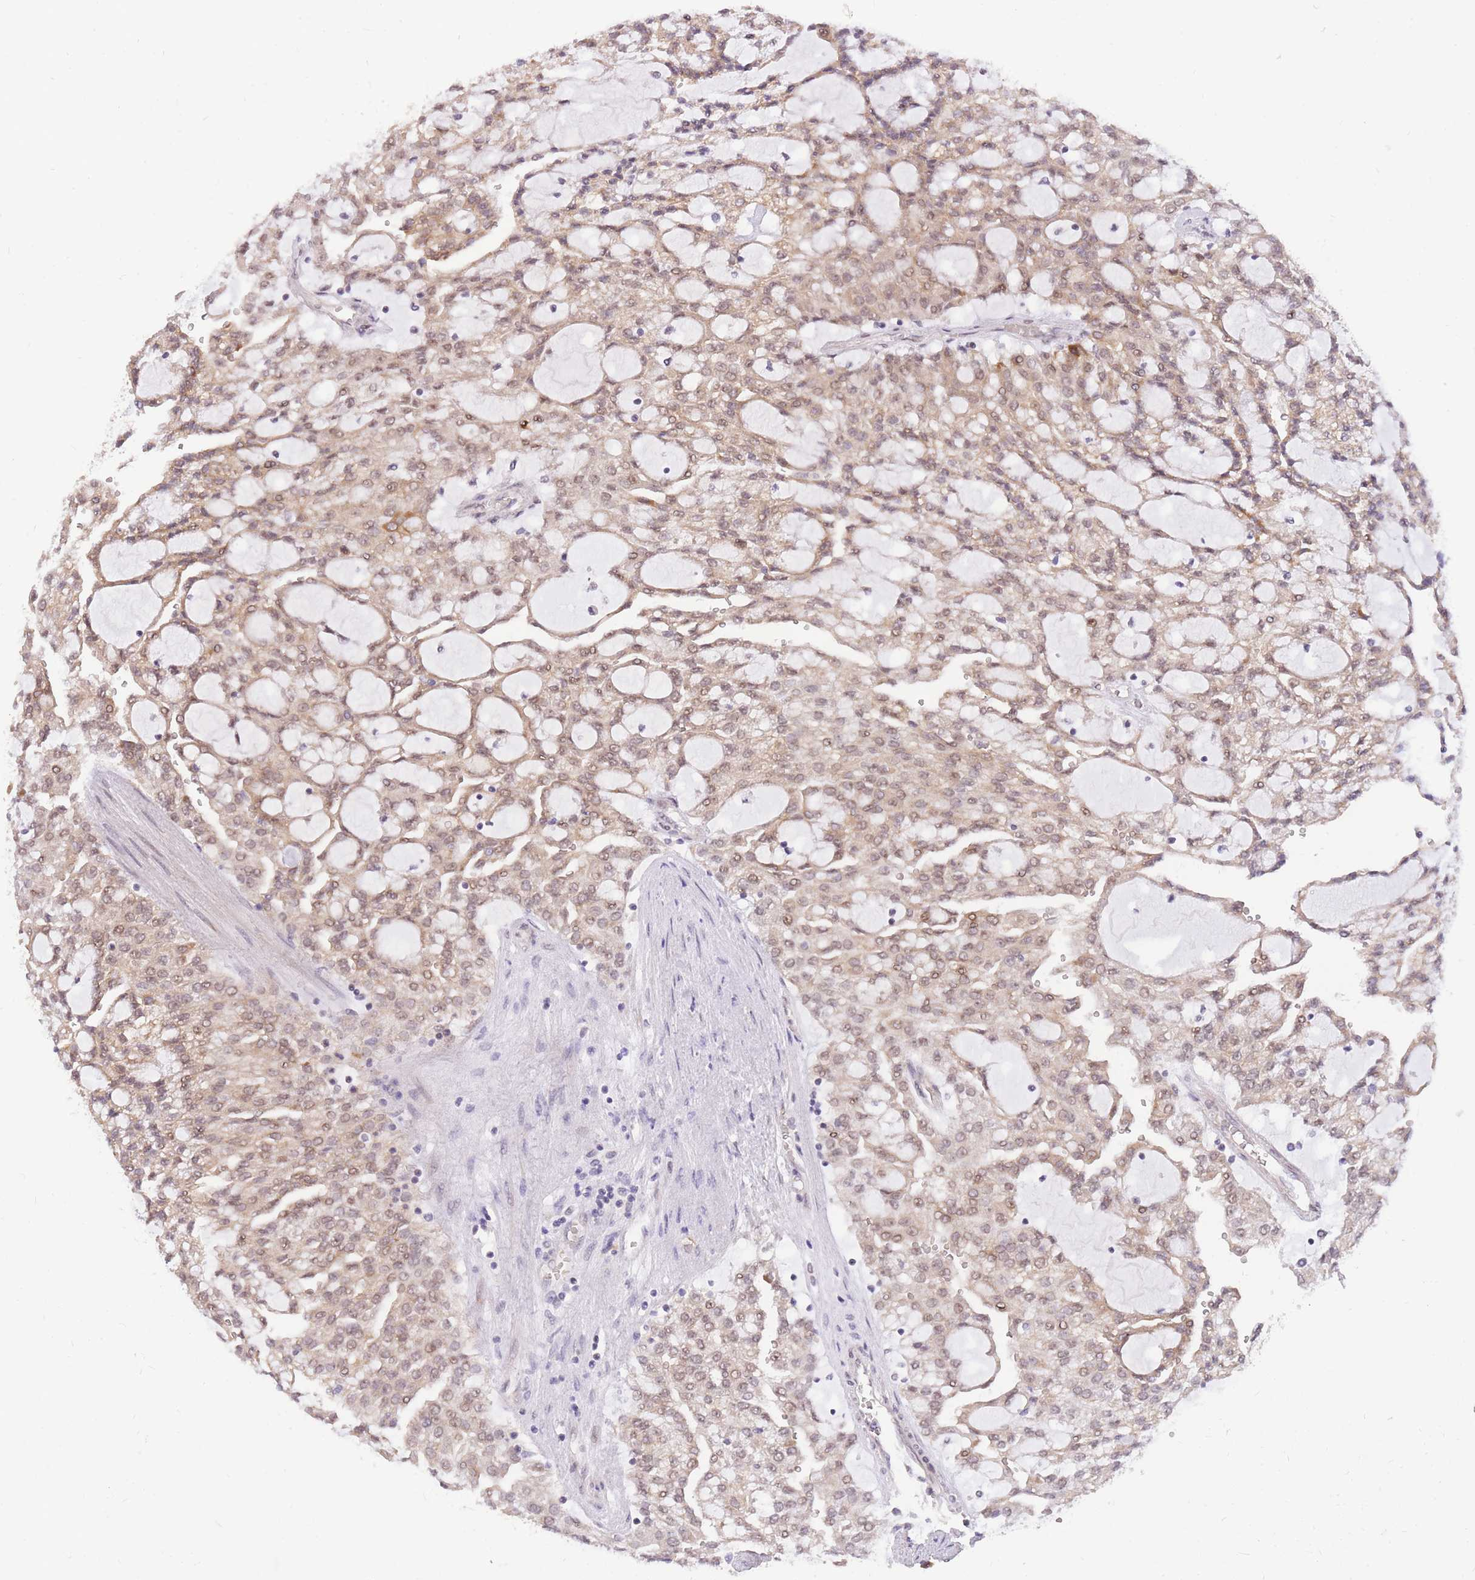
{"staining": {"intensity": "moderate", "quantity": ">75%", "location": "cytoplasmic/membranous,nuclear"}, "tissue": "renal cancer", "cell_type": "Tumor cells", "image_type": "cancer", "snomed": [{"axis": "morphology", "description": "Adenocarcinoma, NOS"}, {"axis": "topography", "description": "Kidney"}], "caption": "Tumor cells reveal medium levels of moderate cytoplasmic/membranous and nuclear expression in approximately >75% of cells in human adenocarcinoma (renal).", "gene": "MINDY2", "patient": {"sex": "male", "age": 63}}